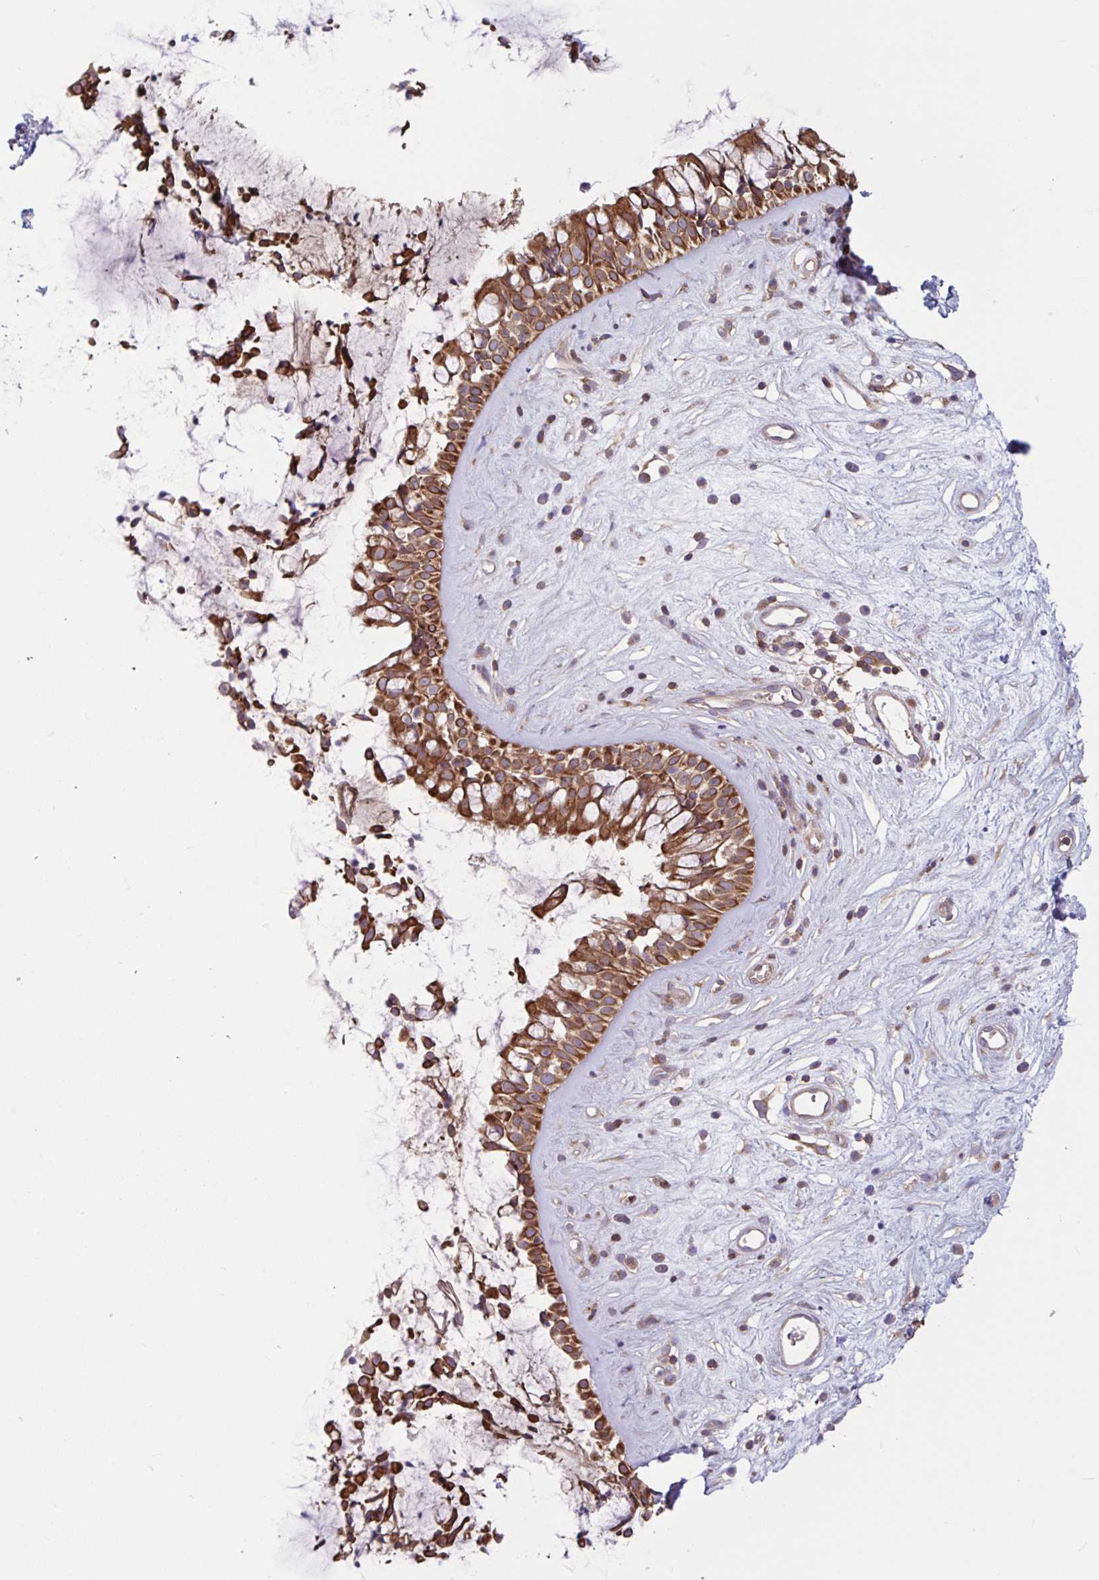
{"staining": {"intensity": "strong", "quantity": ">75%", "location": "cytoplasmic/membranous"}, "tissue": "nasopharynx", "cell_type": "Respiratory epithelial cells", "image_type": "normal", "snomed": [{"axis": "morphology", "description": "Normal tissue, NOS"}, {"axis": "topography", "description": "Nasopharynx"}], "caption": "Protein expression analysis of benign nasopharynx reveals strong cytoplasmic/membranous staining in about >75% of respiratory epithelial cells. (Stains: DAB in brown, nuclei in blue, Microscopy: brightfield microscopy at high magnification).", "gene": "TANK", "patient": {"sex": "male", "age": 32}}